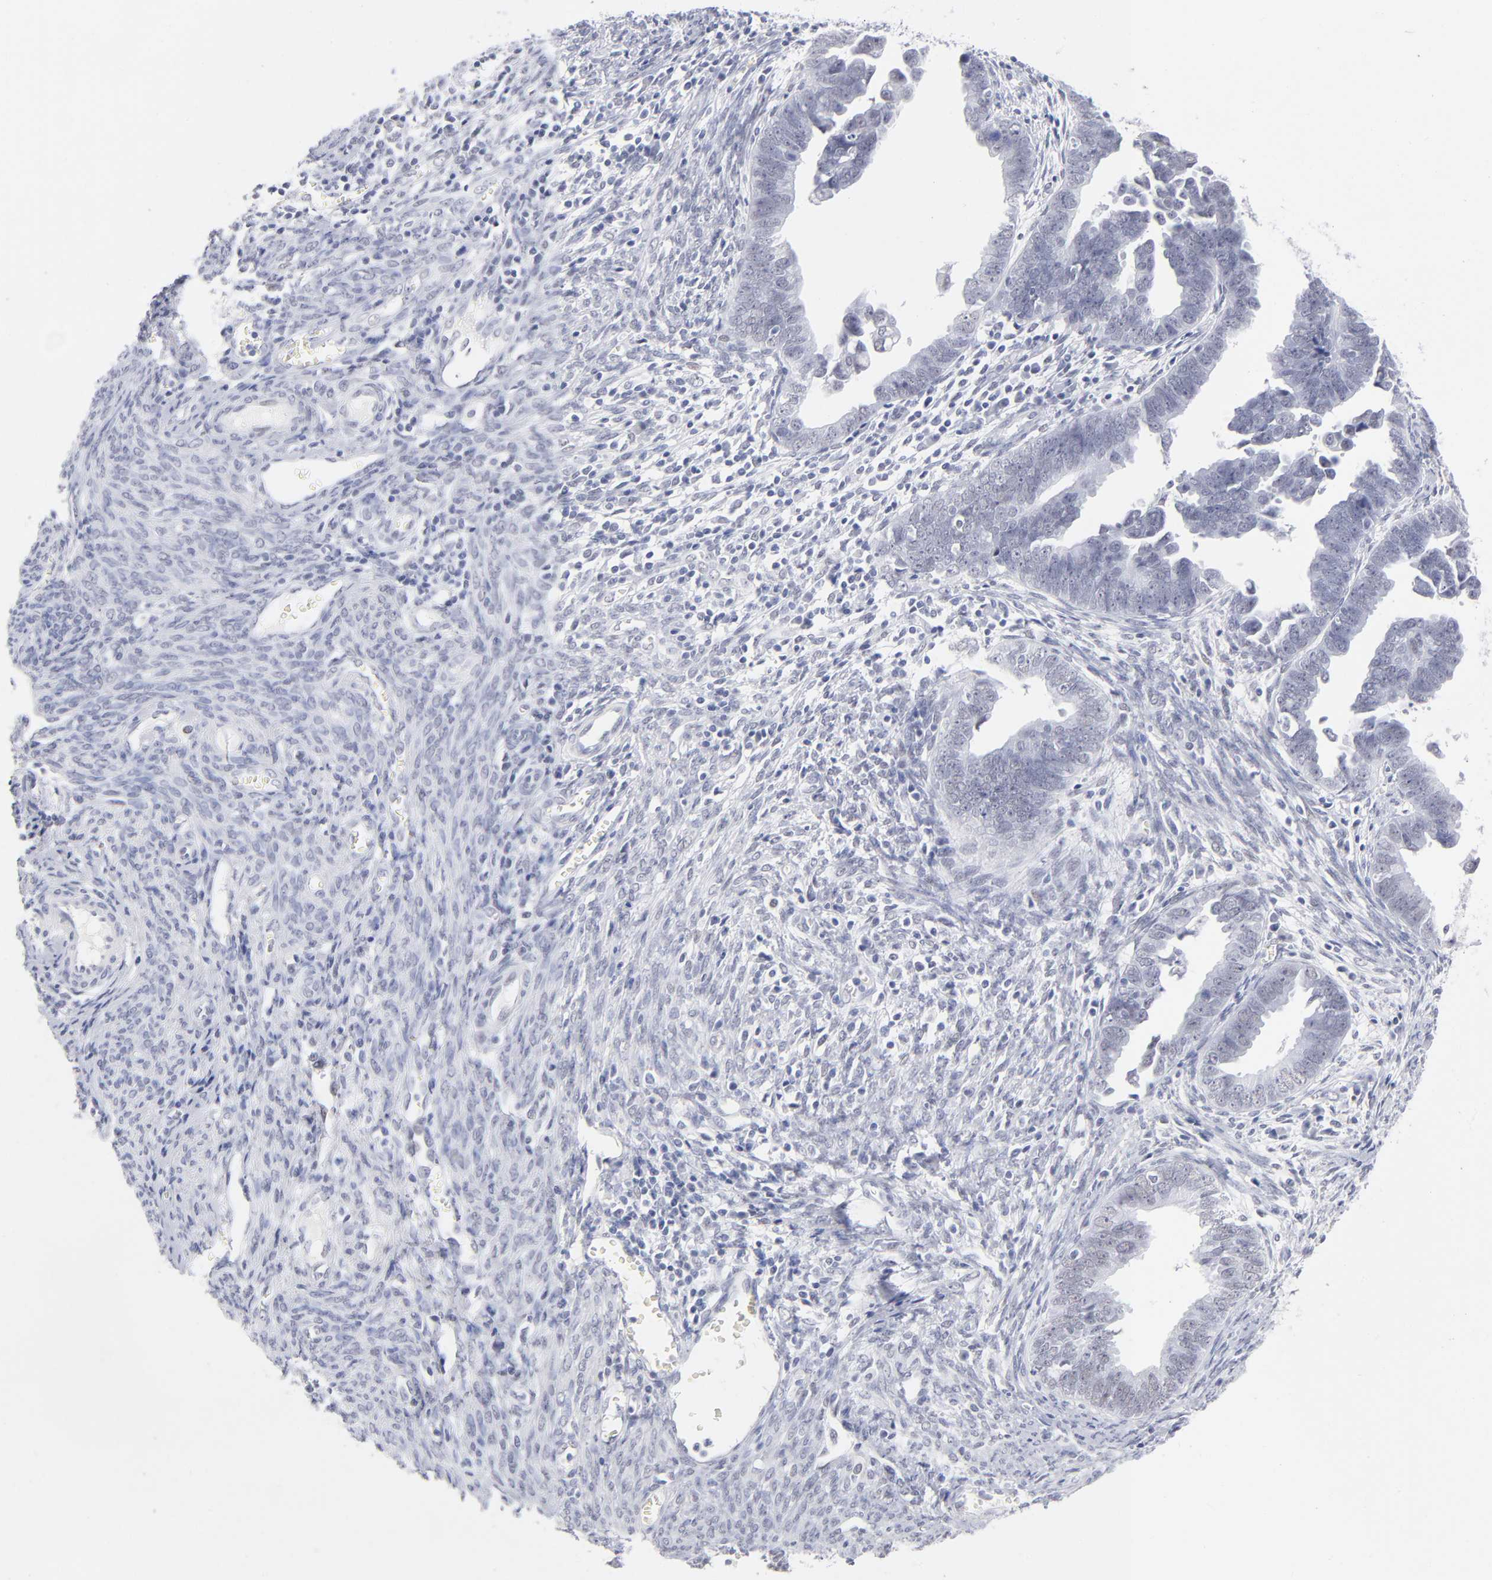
{"staining": {"intensity": "negative", "quantity": "none", "location": "none"}, "tissue": "endometrial cancer", "cell_type": "Tumor cells", "image_type": "cancer", "snomed": [{"axis": "morphology", "description": "Adenocarcinoma, NOS"}, {"axis": "topography", "description": "Endometrium"}], "caption": "Endometrial cancer (adenocarcinoma) was stained to show a protein in brown. There is no significant positivity in tumor cells.", "gene": "SNRPB", "patient": {"sex": "female", "age": 75}}